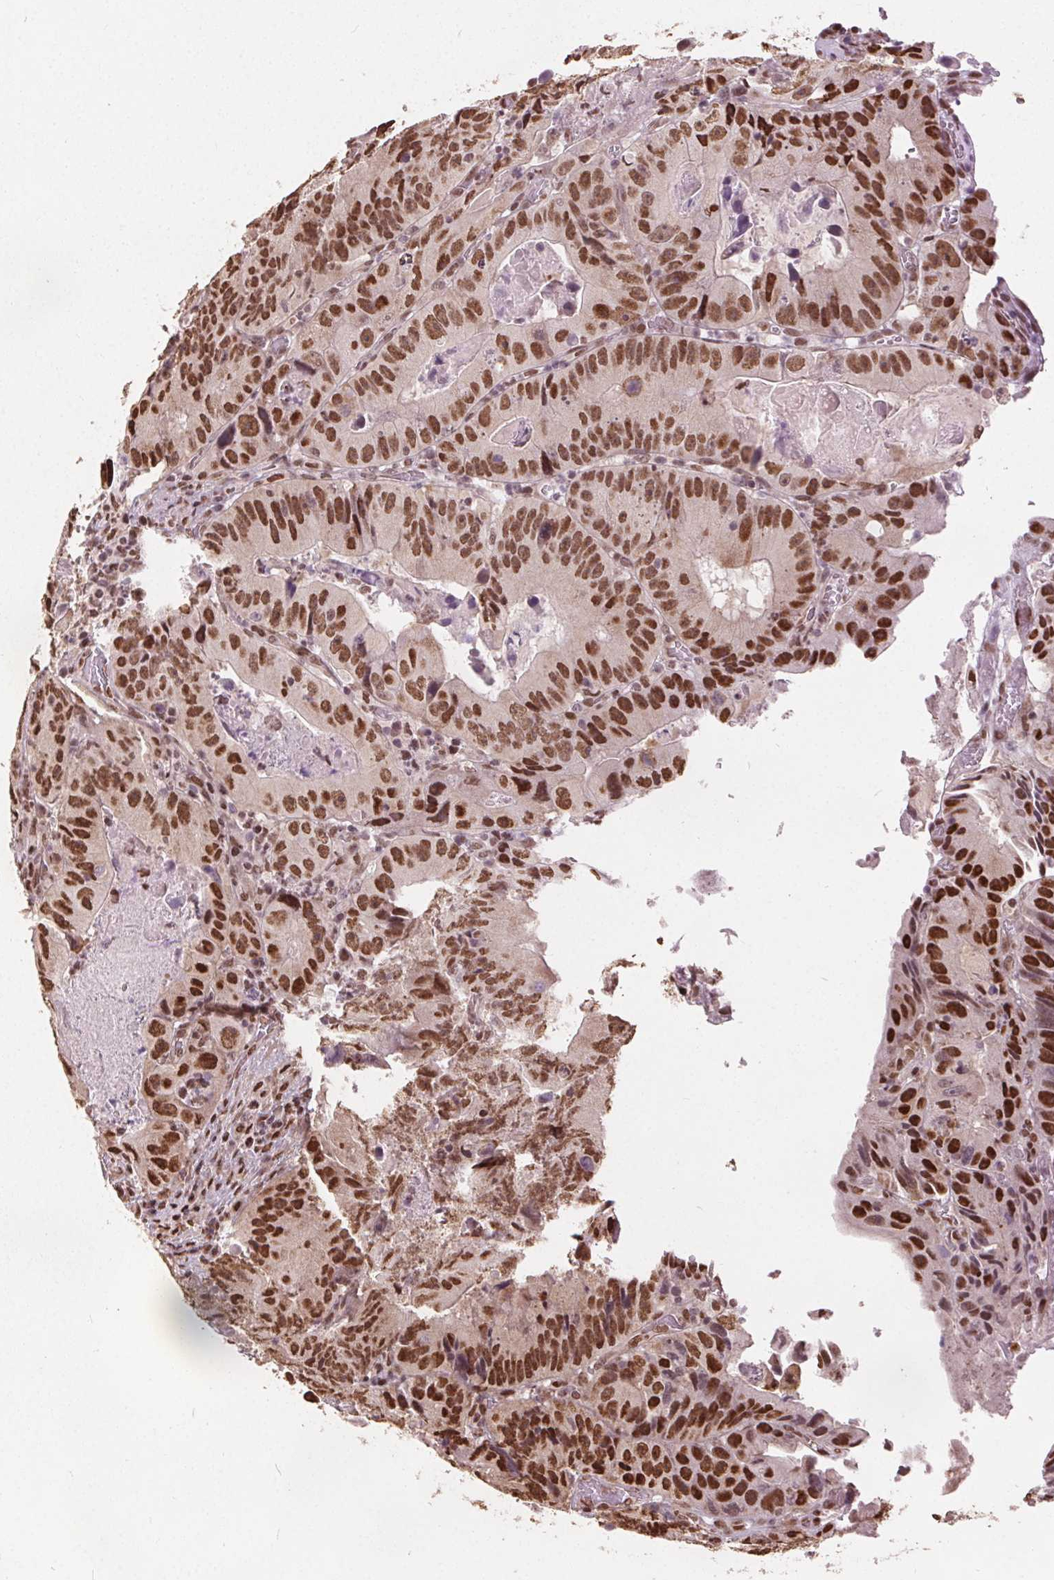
{"staining": {"intensity": "moderate", "quantity": ">75%", "location": "nuclear"}, "tissue": "colorectal cancer", "cell_type": "Tumor cells", "image_type": "cancer", "snomed": [{"axis": "morphology", "description": "Adenocarcinoma, NOS"}, {"axis": "topography", "description": "Colon"}], "caption": "A brown stain shows moderate nuclear expression of a protein in human colorectal cancer (adenocarcinoma) tumor cells.", "gene": "ISLR2", "patient": {"sex": "female", "age": 86}}